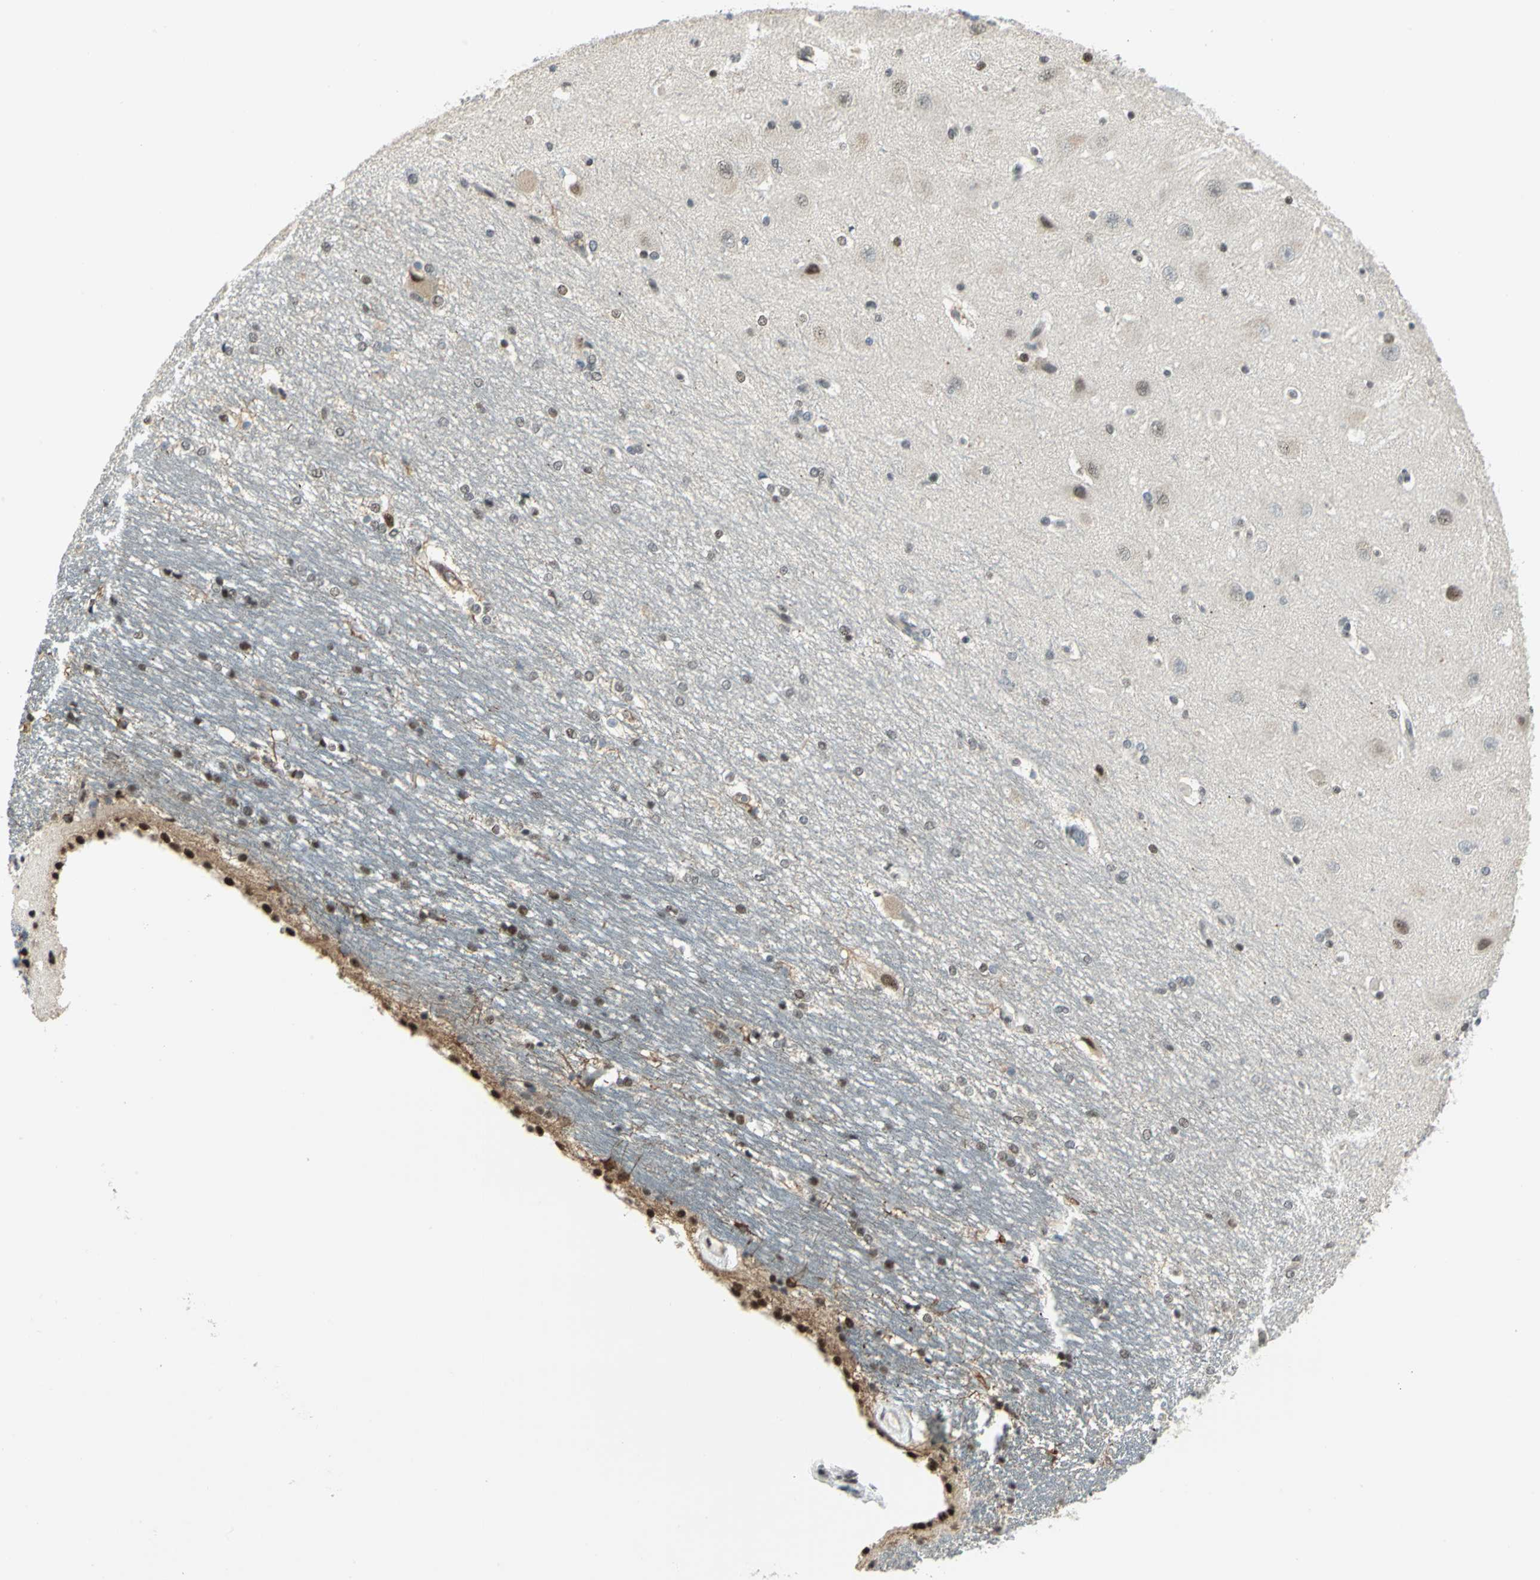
{"staining": {"intensity": "moderate", "quantity": "25%-75%", "location": "nuclear"}, "tissue": "hippocampus", "cell_type": "Glial cells", "image_type": "normal", "snomed": [{"axis": "morphology", "description": "Normal tissue, NOS"}, {"axis": "topography", "description": "Hippocampus"}], "caption": "Hippocampus stained with DAB (3,3'-diaminobenzidine) immunohistochemistry (IHC) shows medium levels of moderate nuclear positivity in approximately 25%-75% of glial cells.", "gene": "MTA1", "patient": {"sex": "female", "age": 19}}